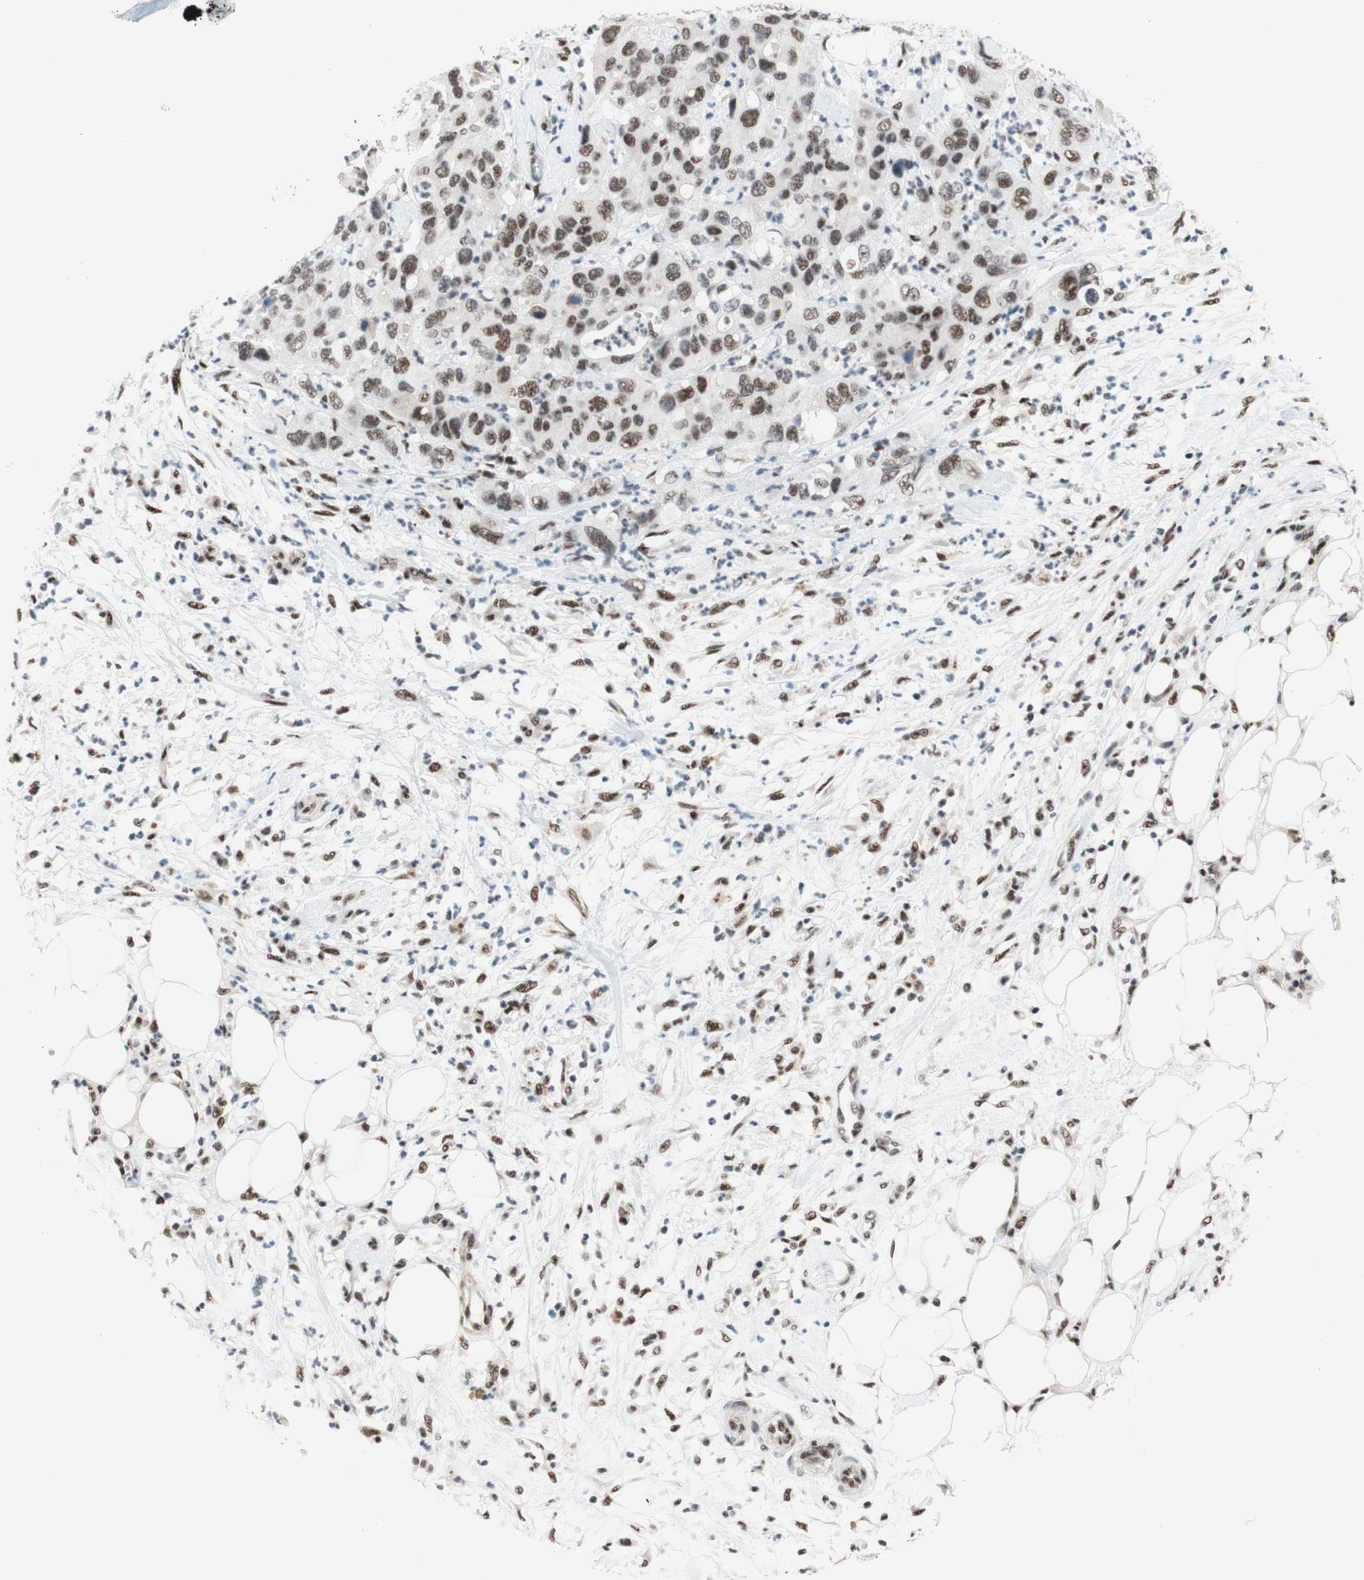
{"staining": {"intensity": "moderate", "quantity": ">75%", "location": "nuclear"}, "tissue": "pancreatic cancer", "cell_type": "Tumor cells", "image_type": "cancer", "snomed": [{"axis": "morphology", "description": "Adenocarcinoma, NOS"}, {"axis": "topography", "description": "Pancreas"}], "caption": "A histopathology image of pancreatic cancer (adenocarcinoma) stained for a protein demonstrates moderate nuclear brown staining in tumor cells. The protein of interest is shown in brown color, while the nuclei are stained blue.", "gene": "PRPF19", "patient": {"sex": "female", "age": 71}}